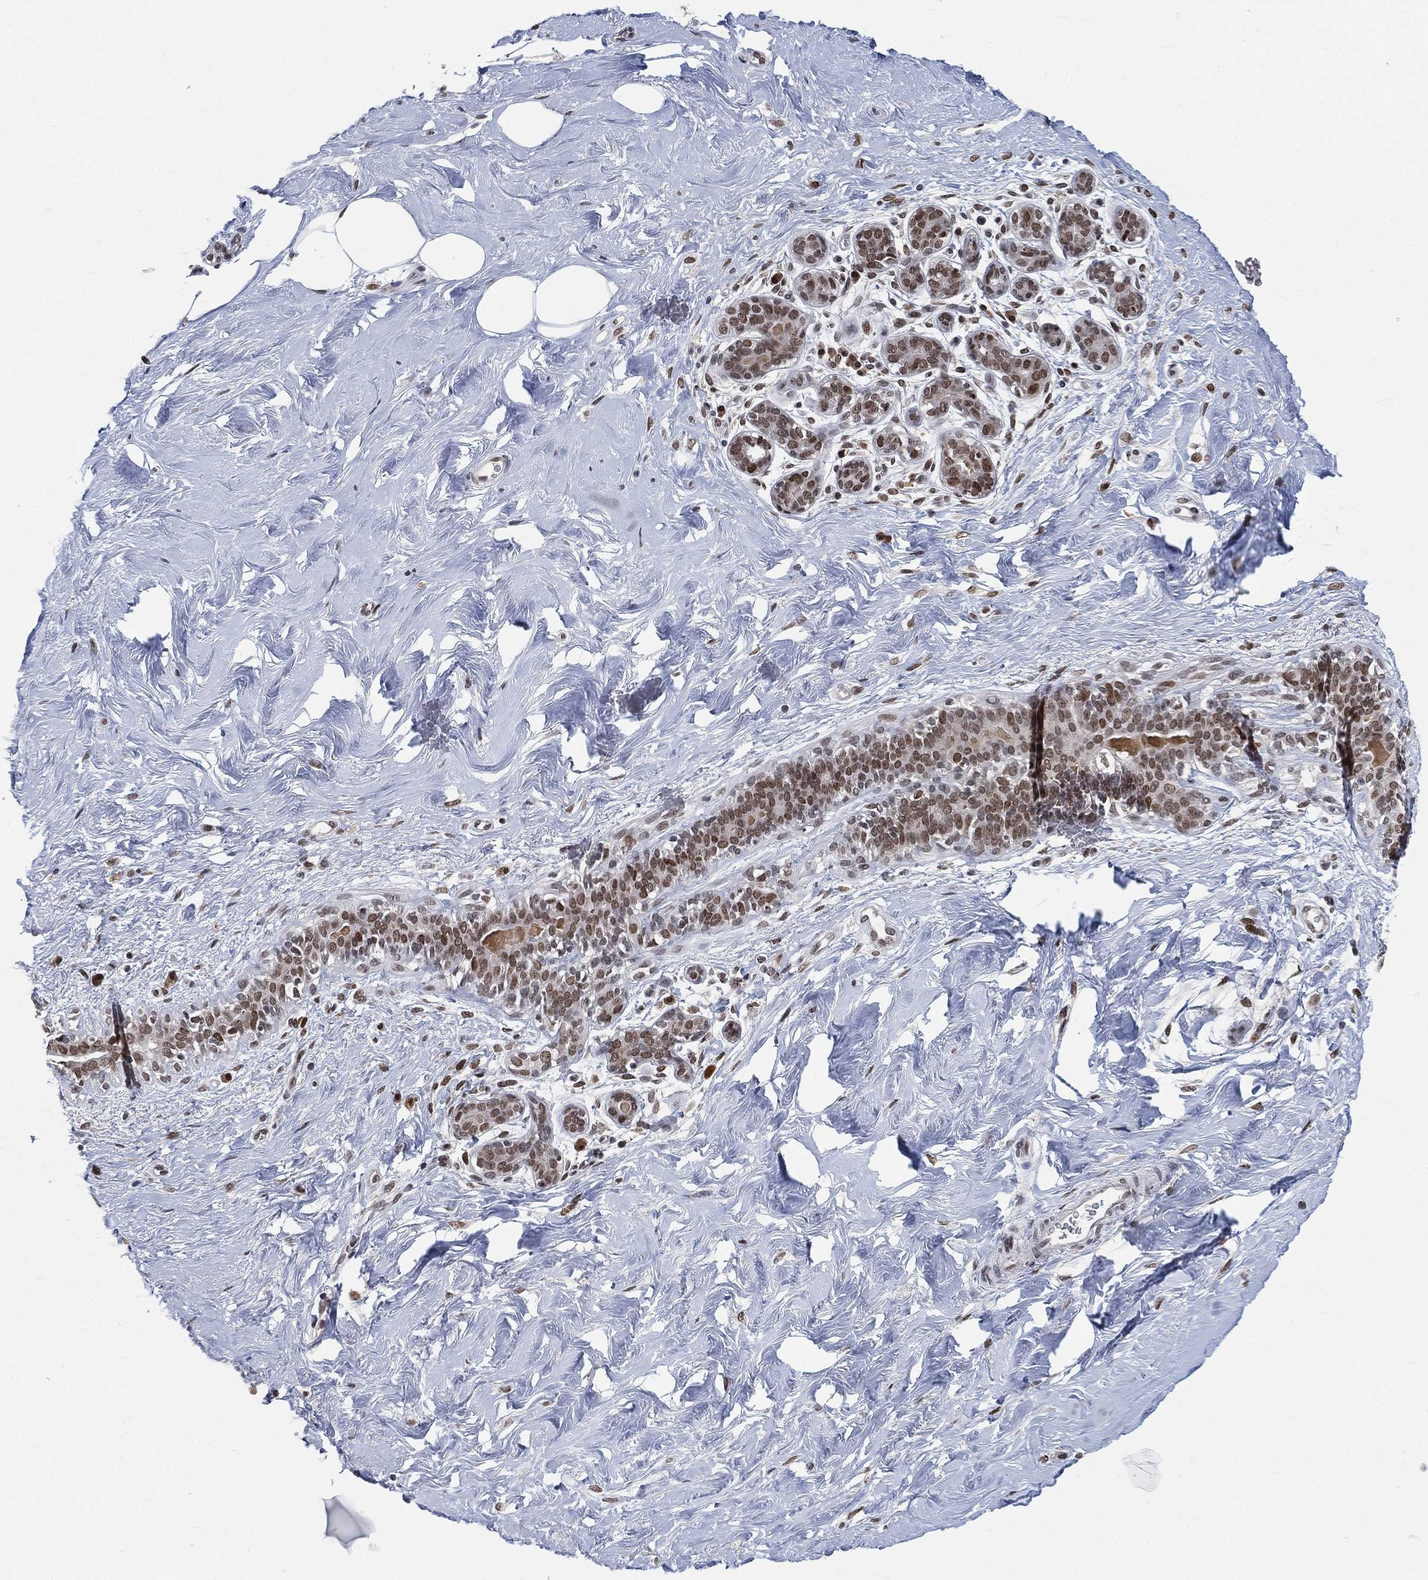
{"staining": {"intensity": "moderate", "quantity": "<25%", "location": "nuclear"}, "tissue": "breast", "cell_type": "Adipocytes", "image_type": "normal", "snomed": [{"axis": "morphology", "description": "Normal tissue, NOS"}, {"axis": "topography", "description": "Breast"}], "caption": "Protein expression analysis of benign breast demonstrates moderate nuclear staining in approximately <25% of adipocytes.", "gene": "YLPM1", "patient": {"sex": "female", "age": 43}}